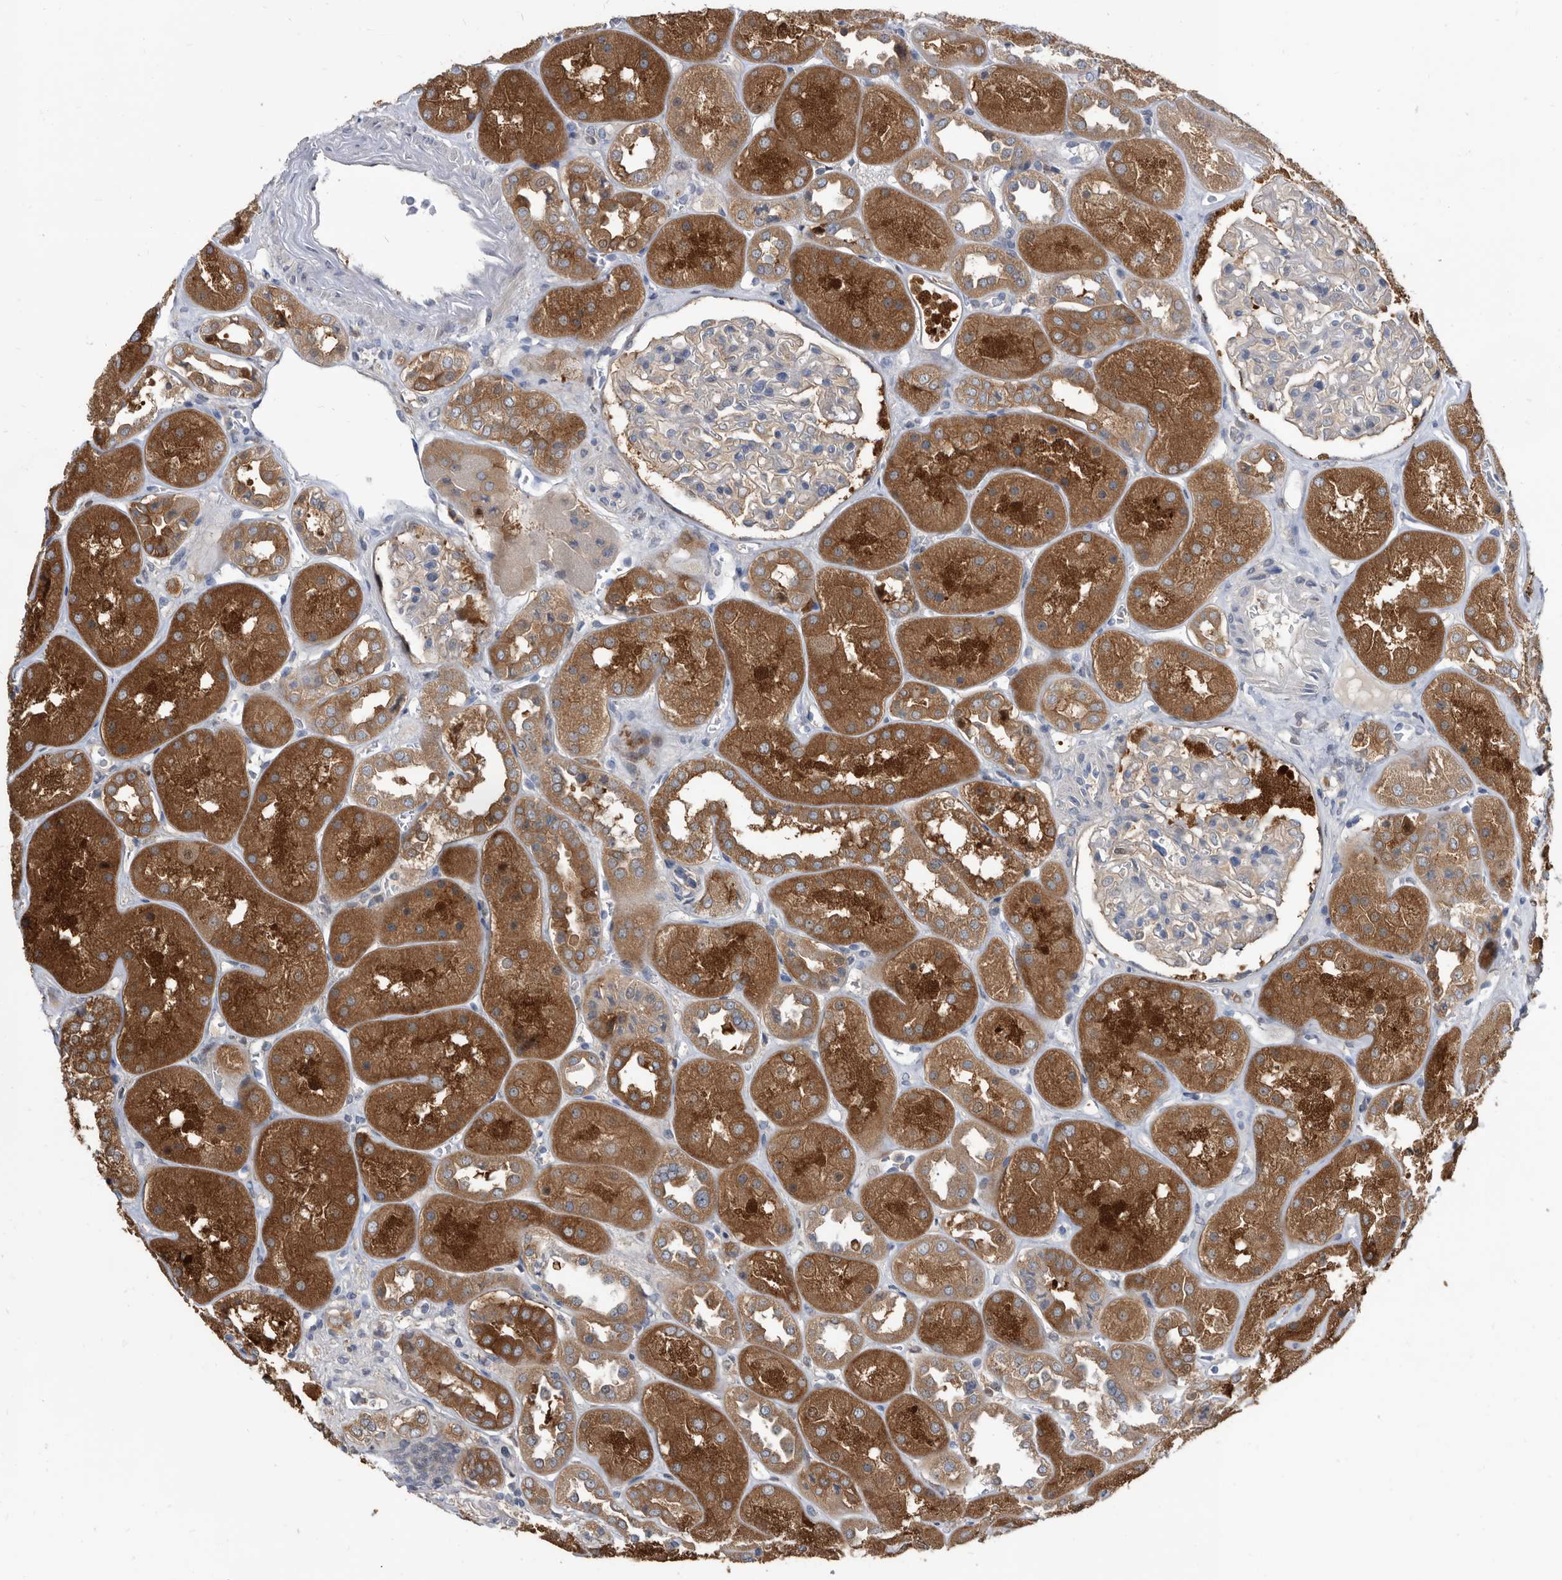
{"staining": {"intensity": "negative", "quantity": "none", "location": "none"}, "tissue": "kidney", "cell_type": "Cells in glomeruli", "image_type": "normal", "snomed": [{"axis": "morphology", "description": "Normal tissue, NOS"}, {"axis": "topography", "description": "Kidney"}], "caption": "High power microscopy micrograph of an immunohistochemistry micrograph of unremarkable kidney, revealing no significant expression in cells in glomeruli.", "gene": "APEH", "patient": {"sex": "male", "age": 70}}